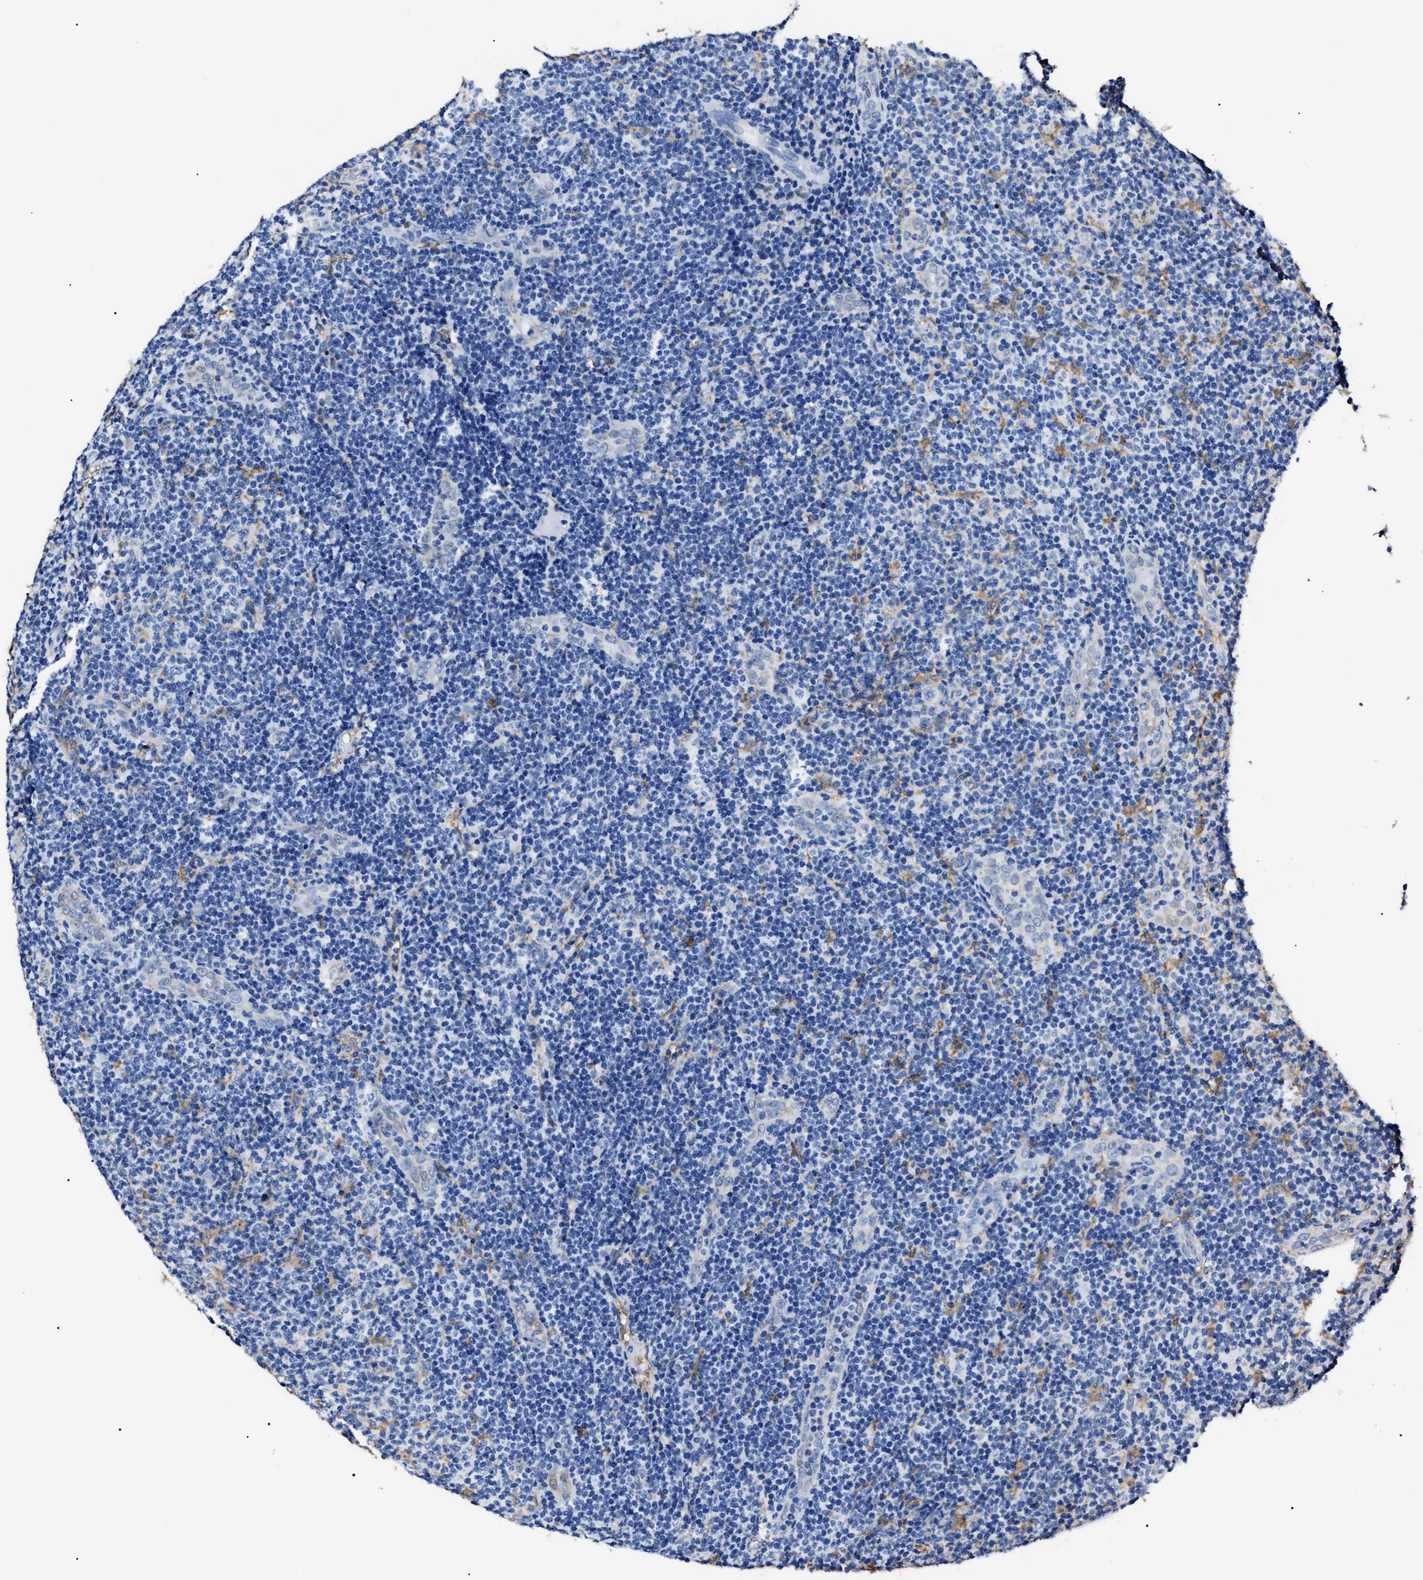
{"staining": {"intensity": "negative", "quantity": "none", "location": "none"}, "tissue": "lymphoma", "cell_type": "Tumor cells", "image_type": "cancer", "snomed": [{"axis": "morphology", "description": "Malignant lymphoma, non-Hodgkin's type, Low grade"}, {"axis": "topography", "description": "Lymph node"}], "caption": "Immunohistochemistry histopathology image of neoplastic tissue: human lymphoma stained with DAB displays no significant protein positivity in tumor cells.", "gene": "ALDH1A1", "patient": {"sex": "male", "age": 83}}